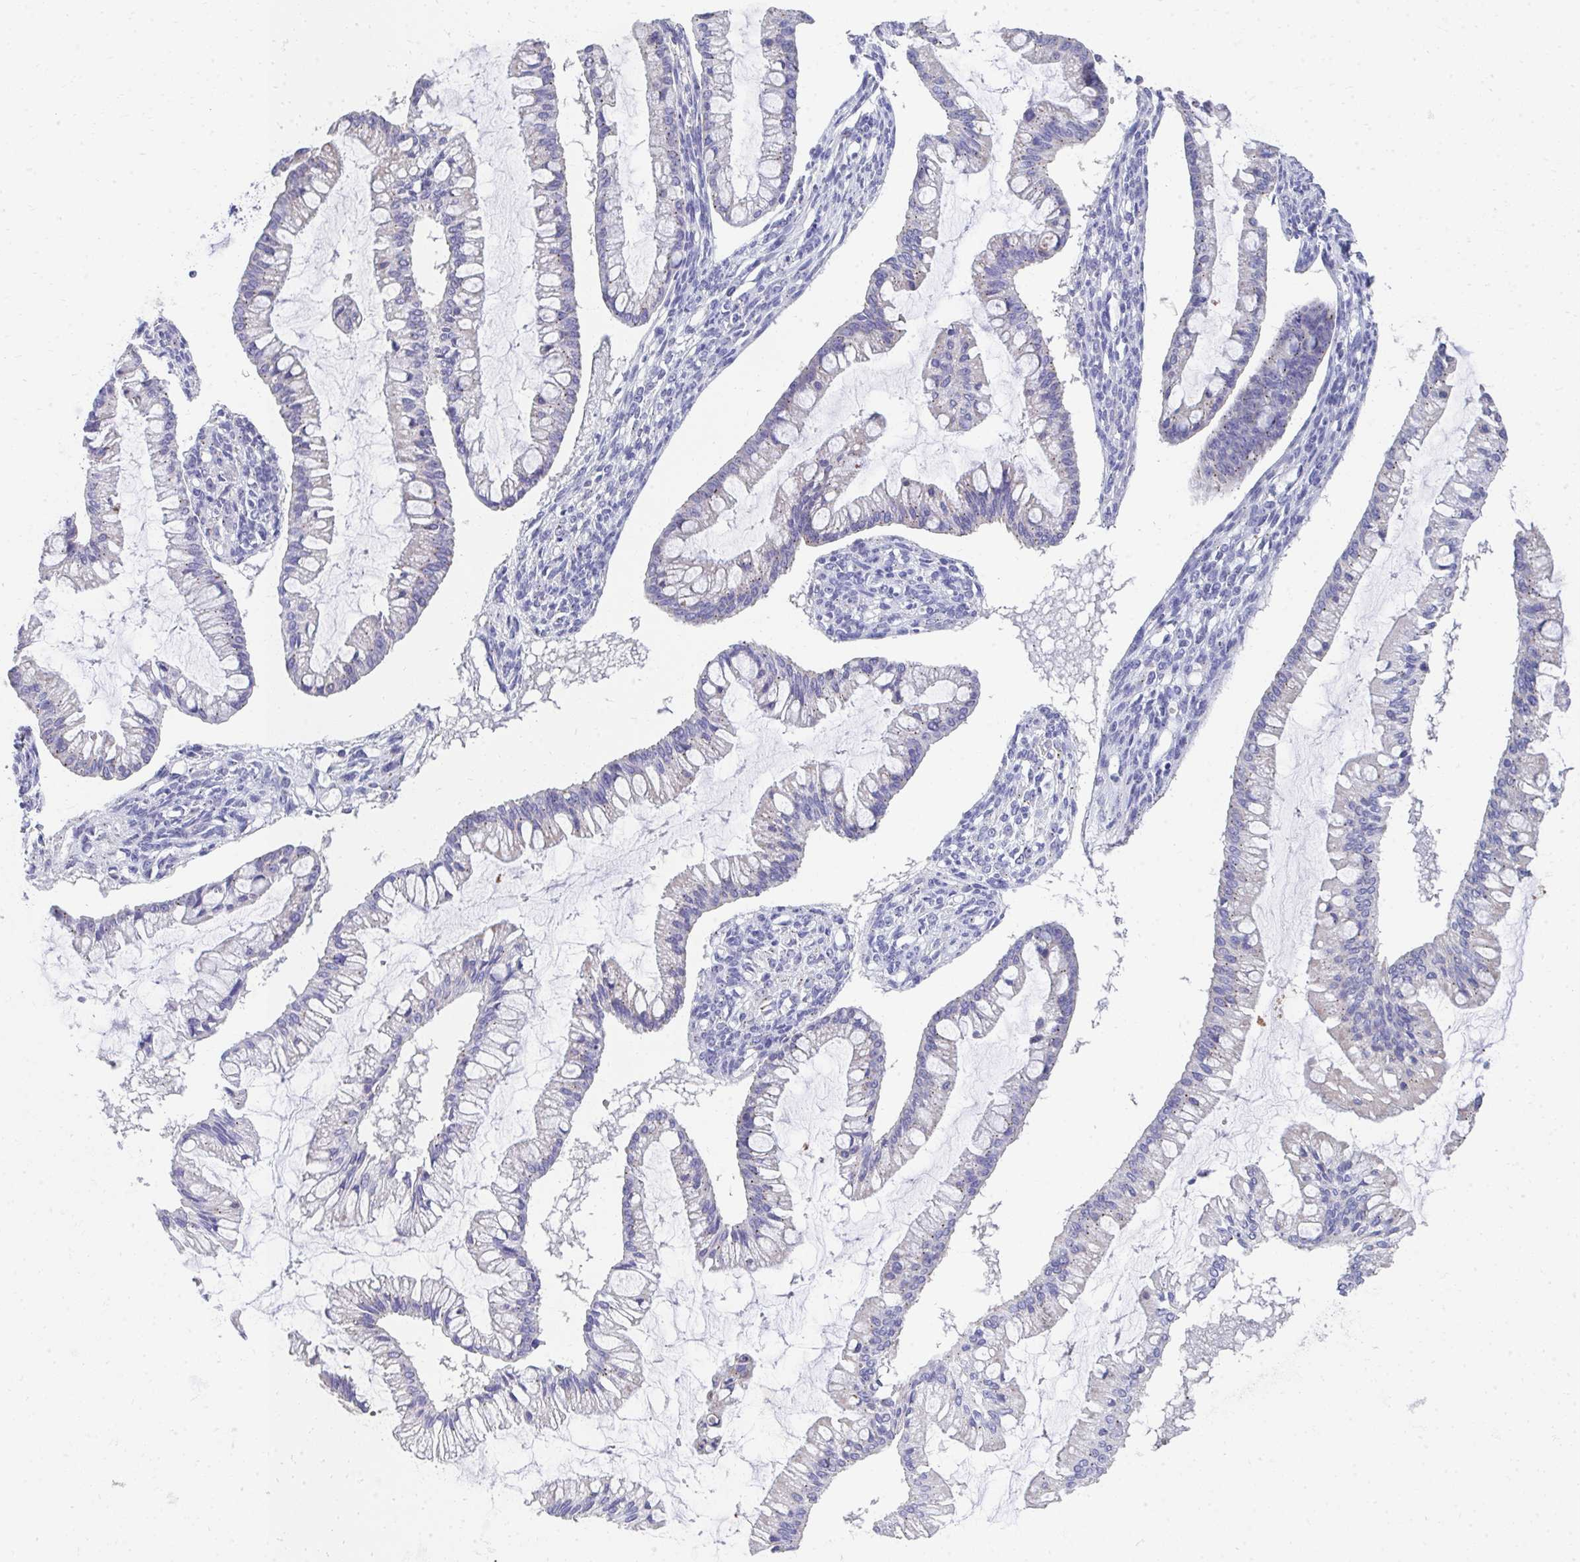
{"staining": {"intensity": "negative", "quantity": "none", "location": "none"}, "tissue": "ovarian cancer", "cell_type": "Tumor cells", "image_type": "cancer", "snomed": [{"axis": "morphology", "description": "Cystadenocarcinoma, mucinous, NOS"}, {"axis": "topography", "description": "Ovary"}], "caption": "Photomicrograph shows no significant protein staining in tumor cells of mucinous cystadenocarcinoma (ovarian).", "gene": "TMPRSS2", "patient": {"sex": "female", "age": 73}}